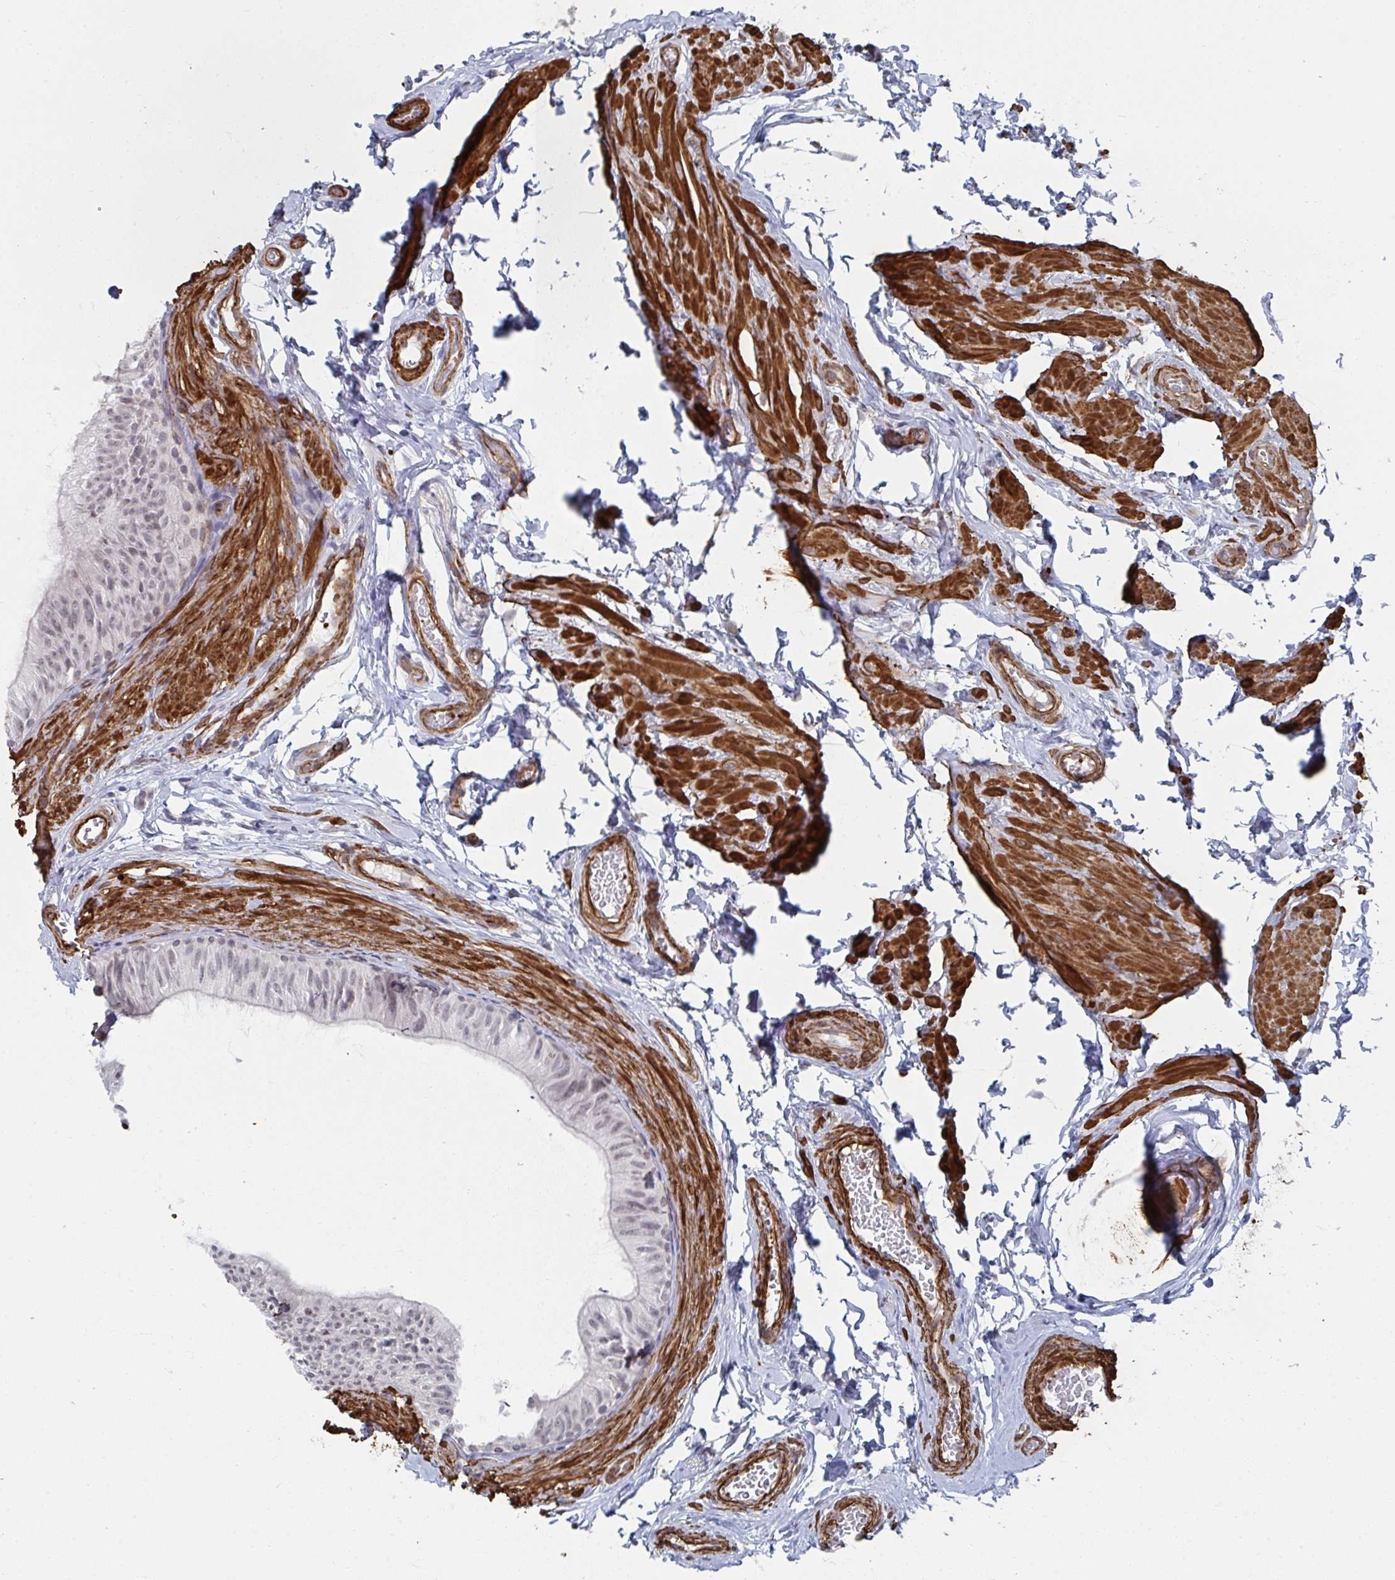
{"staining": {"intensity": "negative", "quantity": "none", "location": "none"}, "tissue": "epididymis", "cell_type": "Glandular cells", "image_type": "normal", "snomed": [{"axis": "morphology", "description": "Normal tissue, NOS"}, {"axis": "topography", "description": "Epididymis, spermatic cord, NOS"}, {"axis": "topography", "description": "Epididymis"}, {"axis": "topography", "description": "Peripheral nerve tissue"}], "caption": "A high-resolution histopathology image shows immunohistochemistry staining of normal epididymis, which displays no significant staining in glandular cells. The staining is performed using DAB brown chromogen with nuclei counter-stained in using hematoxylin.", "gene": "NEURL4", "patient": {"sex": "male", "age": 29}}